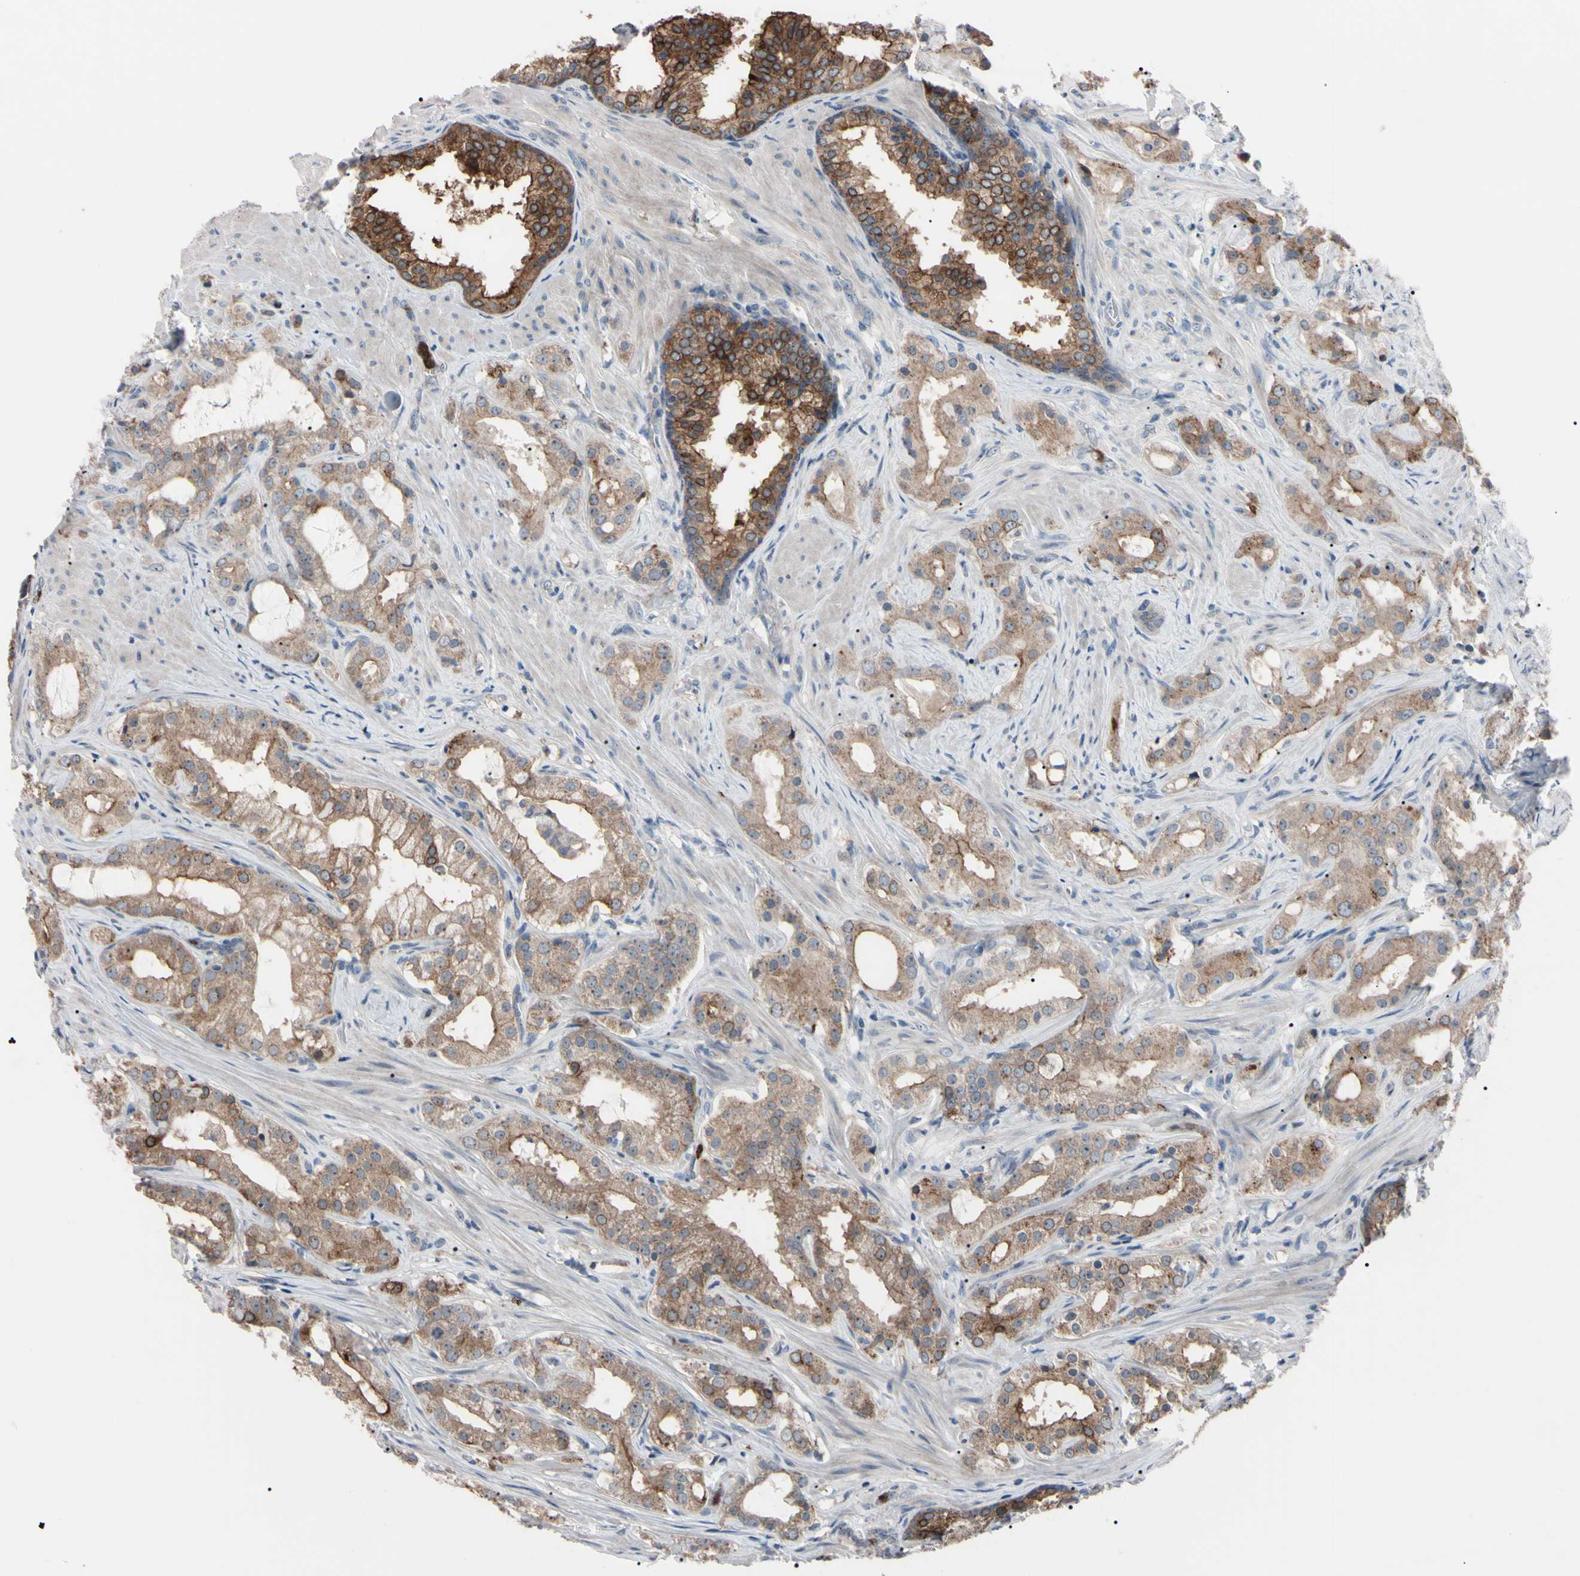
{"staining": {"intensity": "moderate", "quantity": "25%-75%", "location": "cytoplasmic/membranous,nuclear"}, "tissue": "prostate cancer", "cell_type": "Tumor cells", "image_type": "cancer", "snomed": [{"axis": "morphology", "description": "Adenocarcinoma, Low grade"}, {"axis": "topography", "description": "Prostate"}], "caption": "IHC staining of adenocarcinoma (low-grade) (prostate), which exhibits medium levels of moderate cytoplasmic/membranous and nuclear expression in approximately 25%-75% of tumor cells indicating moderate cytoplasmic/membranous and nuclear protein expression. The staining was performed using DAB (brown) for protein detection and nuclei were counterstained in hematoxylin (blue).", "gene": "TRAF5", "patient": {"sex": "male", "age": 59}}